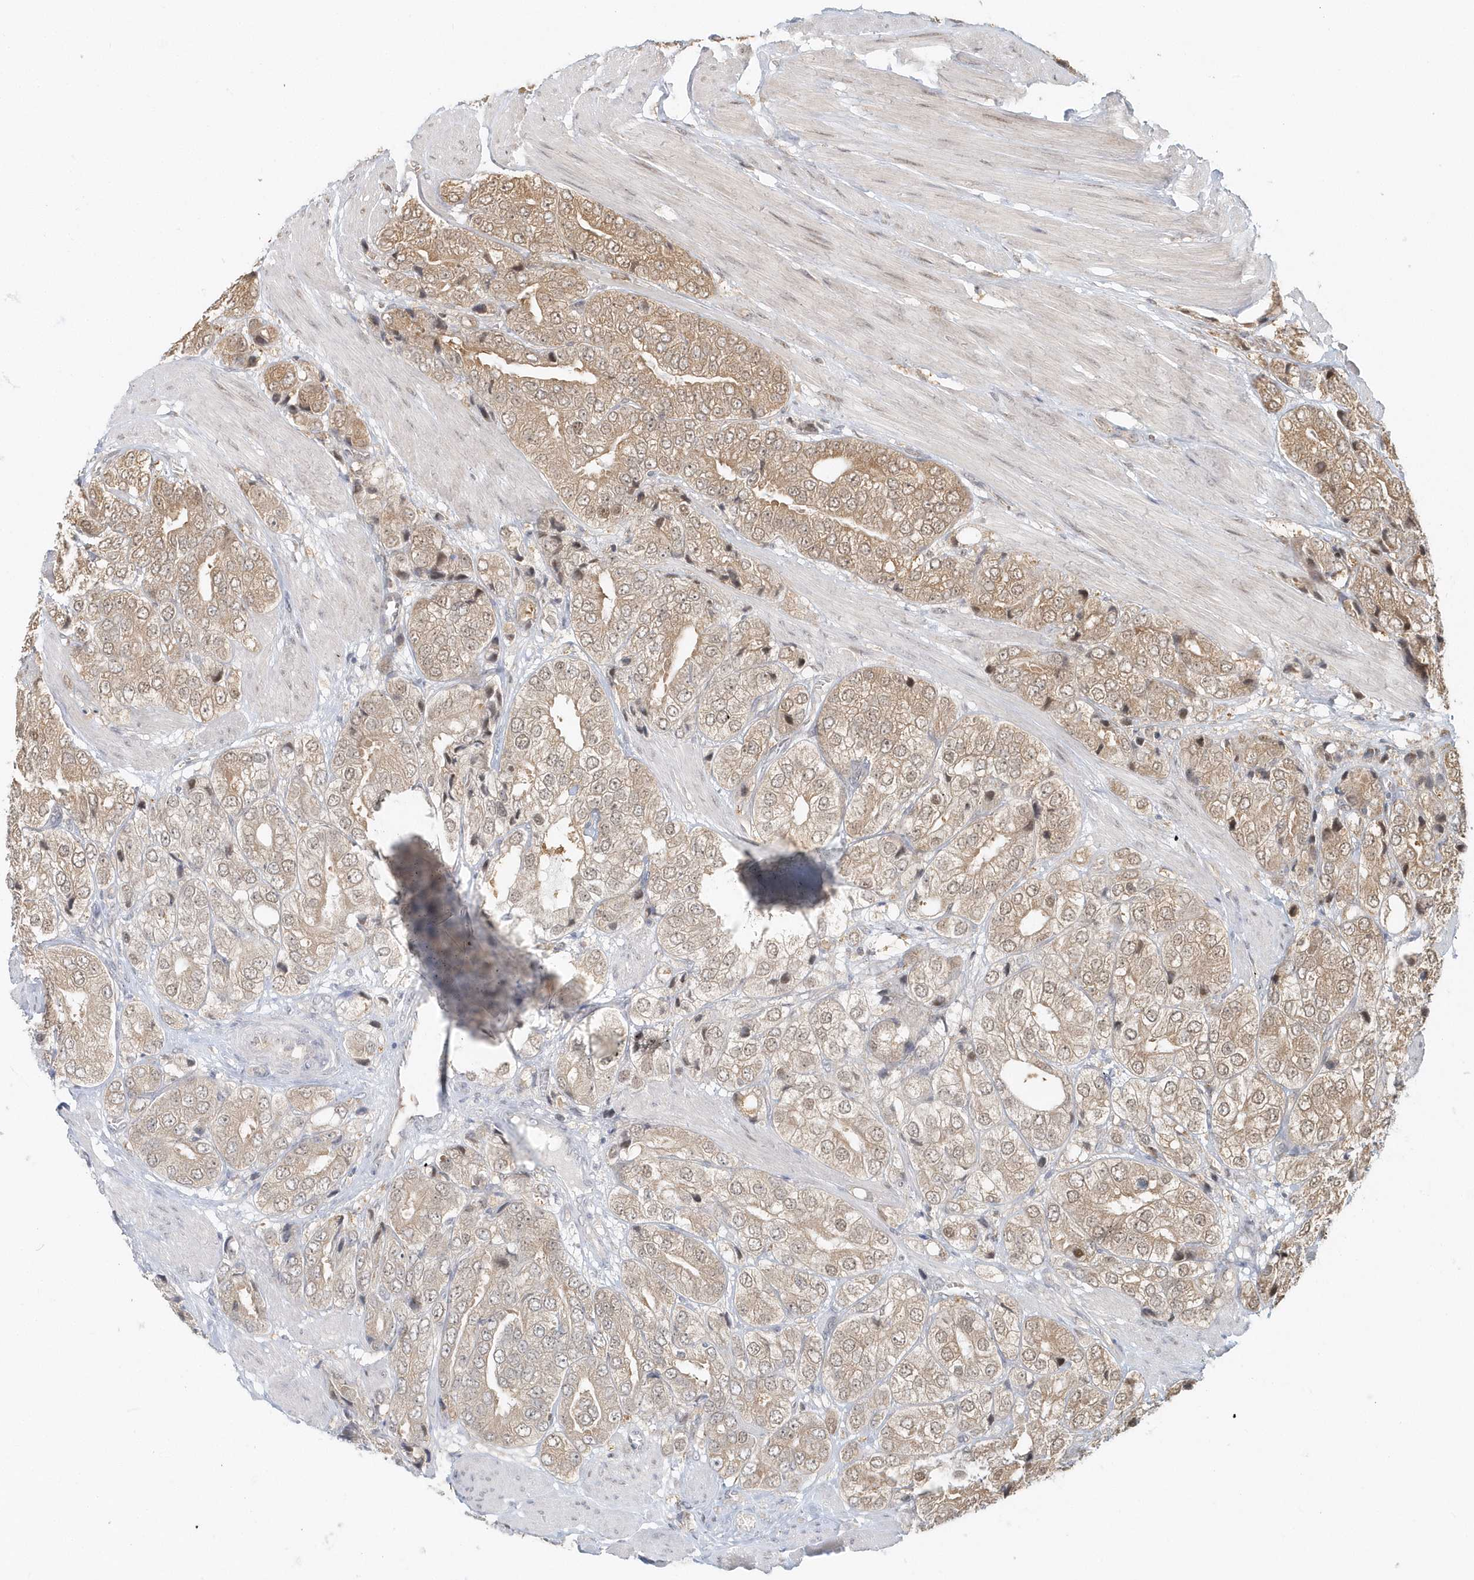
{"staining": {"intensity": "moderate", "quantity": "25%-75%", "location": "cytoplasmic/membranous"}, "tissue": "prostate cancer", "cell_type": "Tumor cells", "image_type": "cancer", "snomed": [{"axis": "morphology", "description": "Adenocarcinoma, High grade"}, {"axis": "topography", "description": "Prostate"}], "caption": "The photomicrograph demonstrates a brown stain indicating the presence of a protein in the cytoplasmic/membranous of tumor cells in prostate cancer (adenocarcinoma (high-grade)). (Brightfield microscopy of DAB IHC at high magnification).", "gene": "PSMD6", "patient": {"sex": "male", "age": 50}}